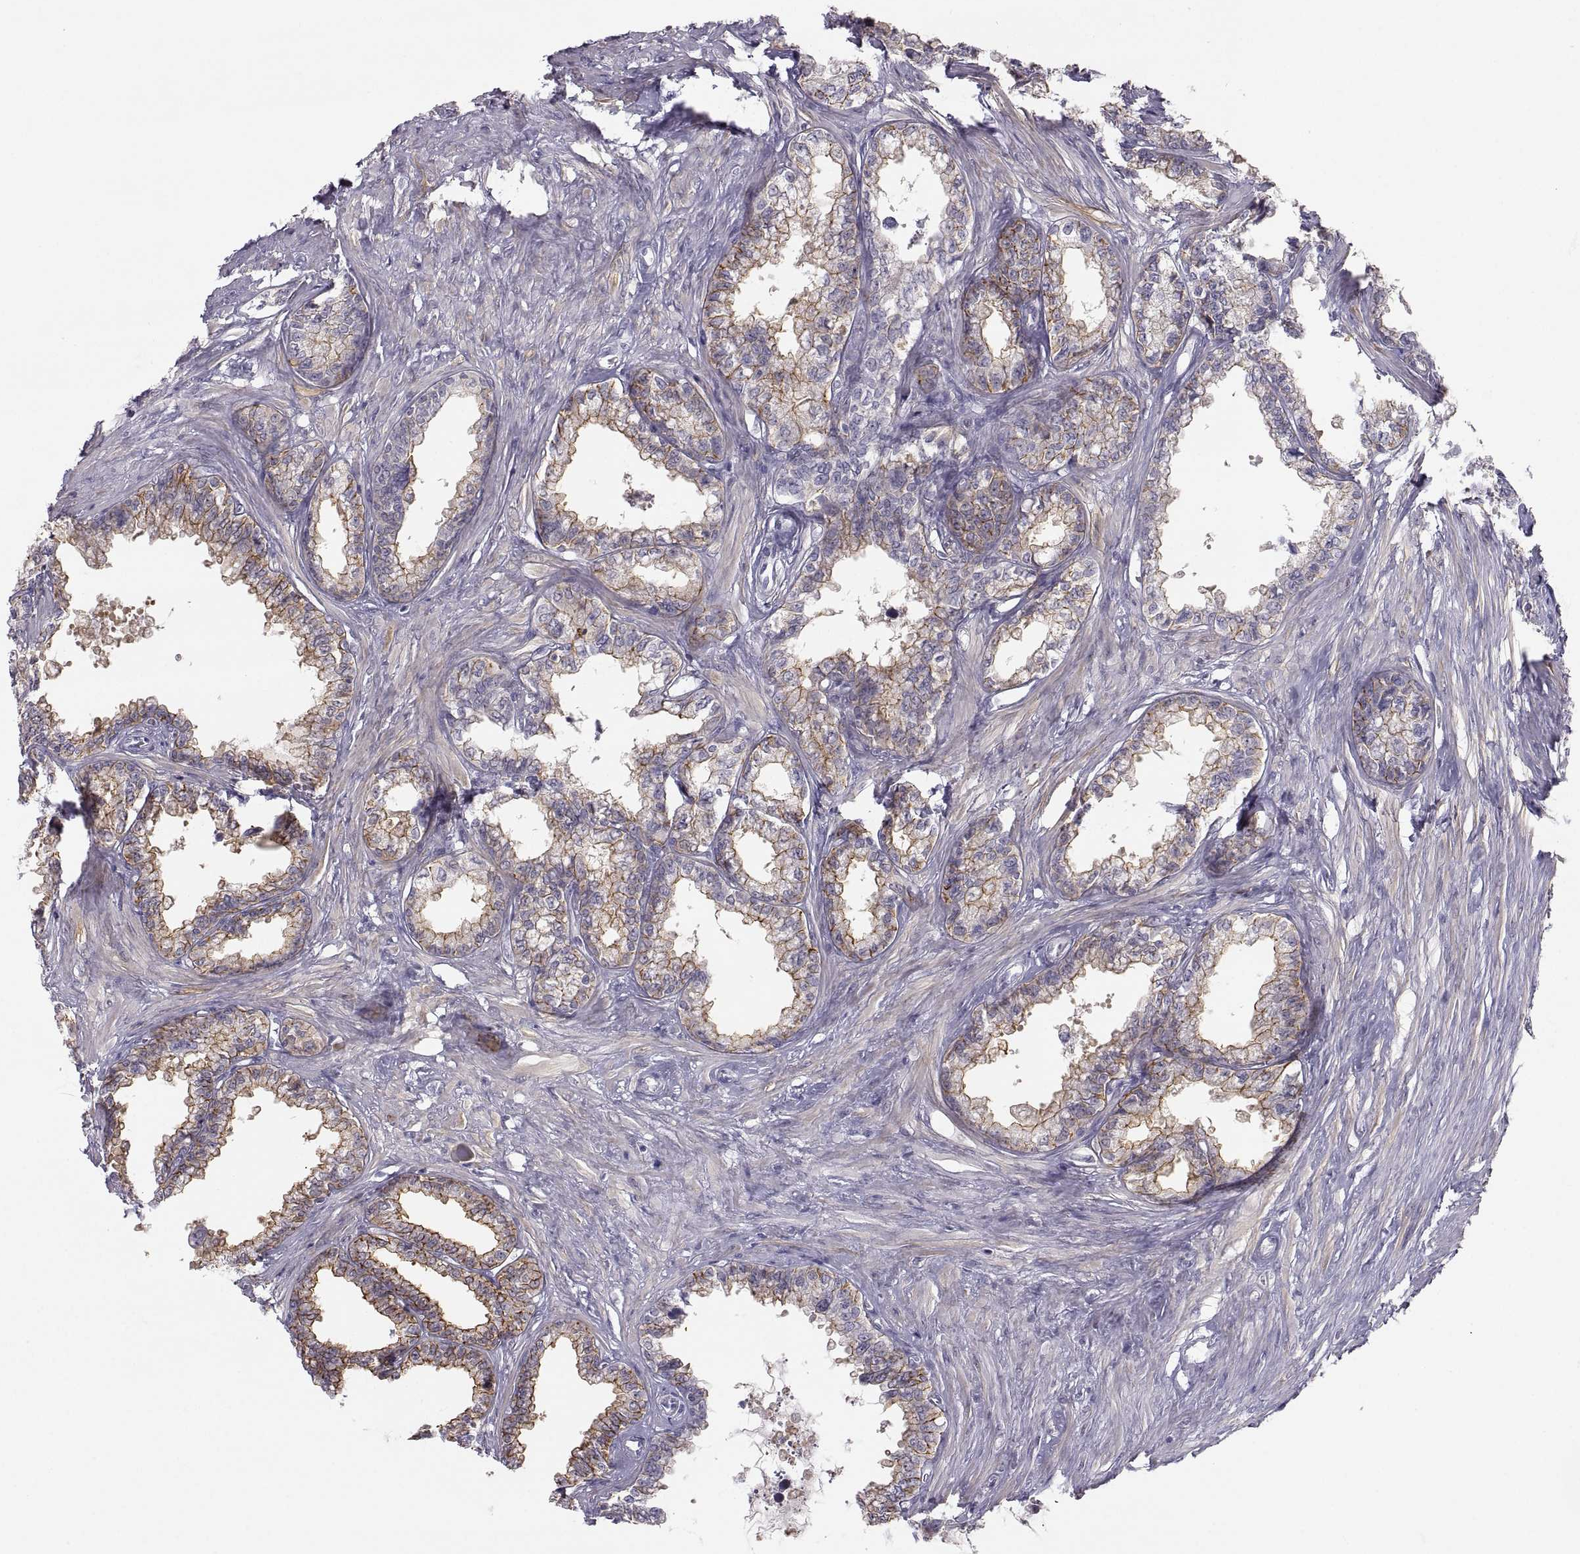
{"staining": {"intensity": "strong", "quantity": "25%-75%", "location": "cytoplasmic/membranous"}, "tissue": "seminal vesicle", "cell_type": "Glandular cells", "image_type": "normal", "snomed": [{"axis": "morphology", "description": "Normal tissue, NOS"}, {"axis": "morphology", "description": "Urothelial carcinoma, NOS"}, {"axis": "topography", "description": "Urinary bladder"}, {"axis": "topography", "description": "Seminal veicle"}], "caption": "IHC of normal seminal vesicle demonstrates high levels of strong cytoplasmic/membranous positivity in about 25%-75% of glandular cells. The staining was performed using DAB (3,3'-diaminobenzidine), with brown indicating positive protein expression. Nuclei are stained blue with hematoxylin.", "gene": "ZNF185", "patient": {"sex": "male", "age": 76}}